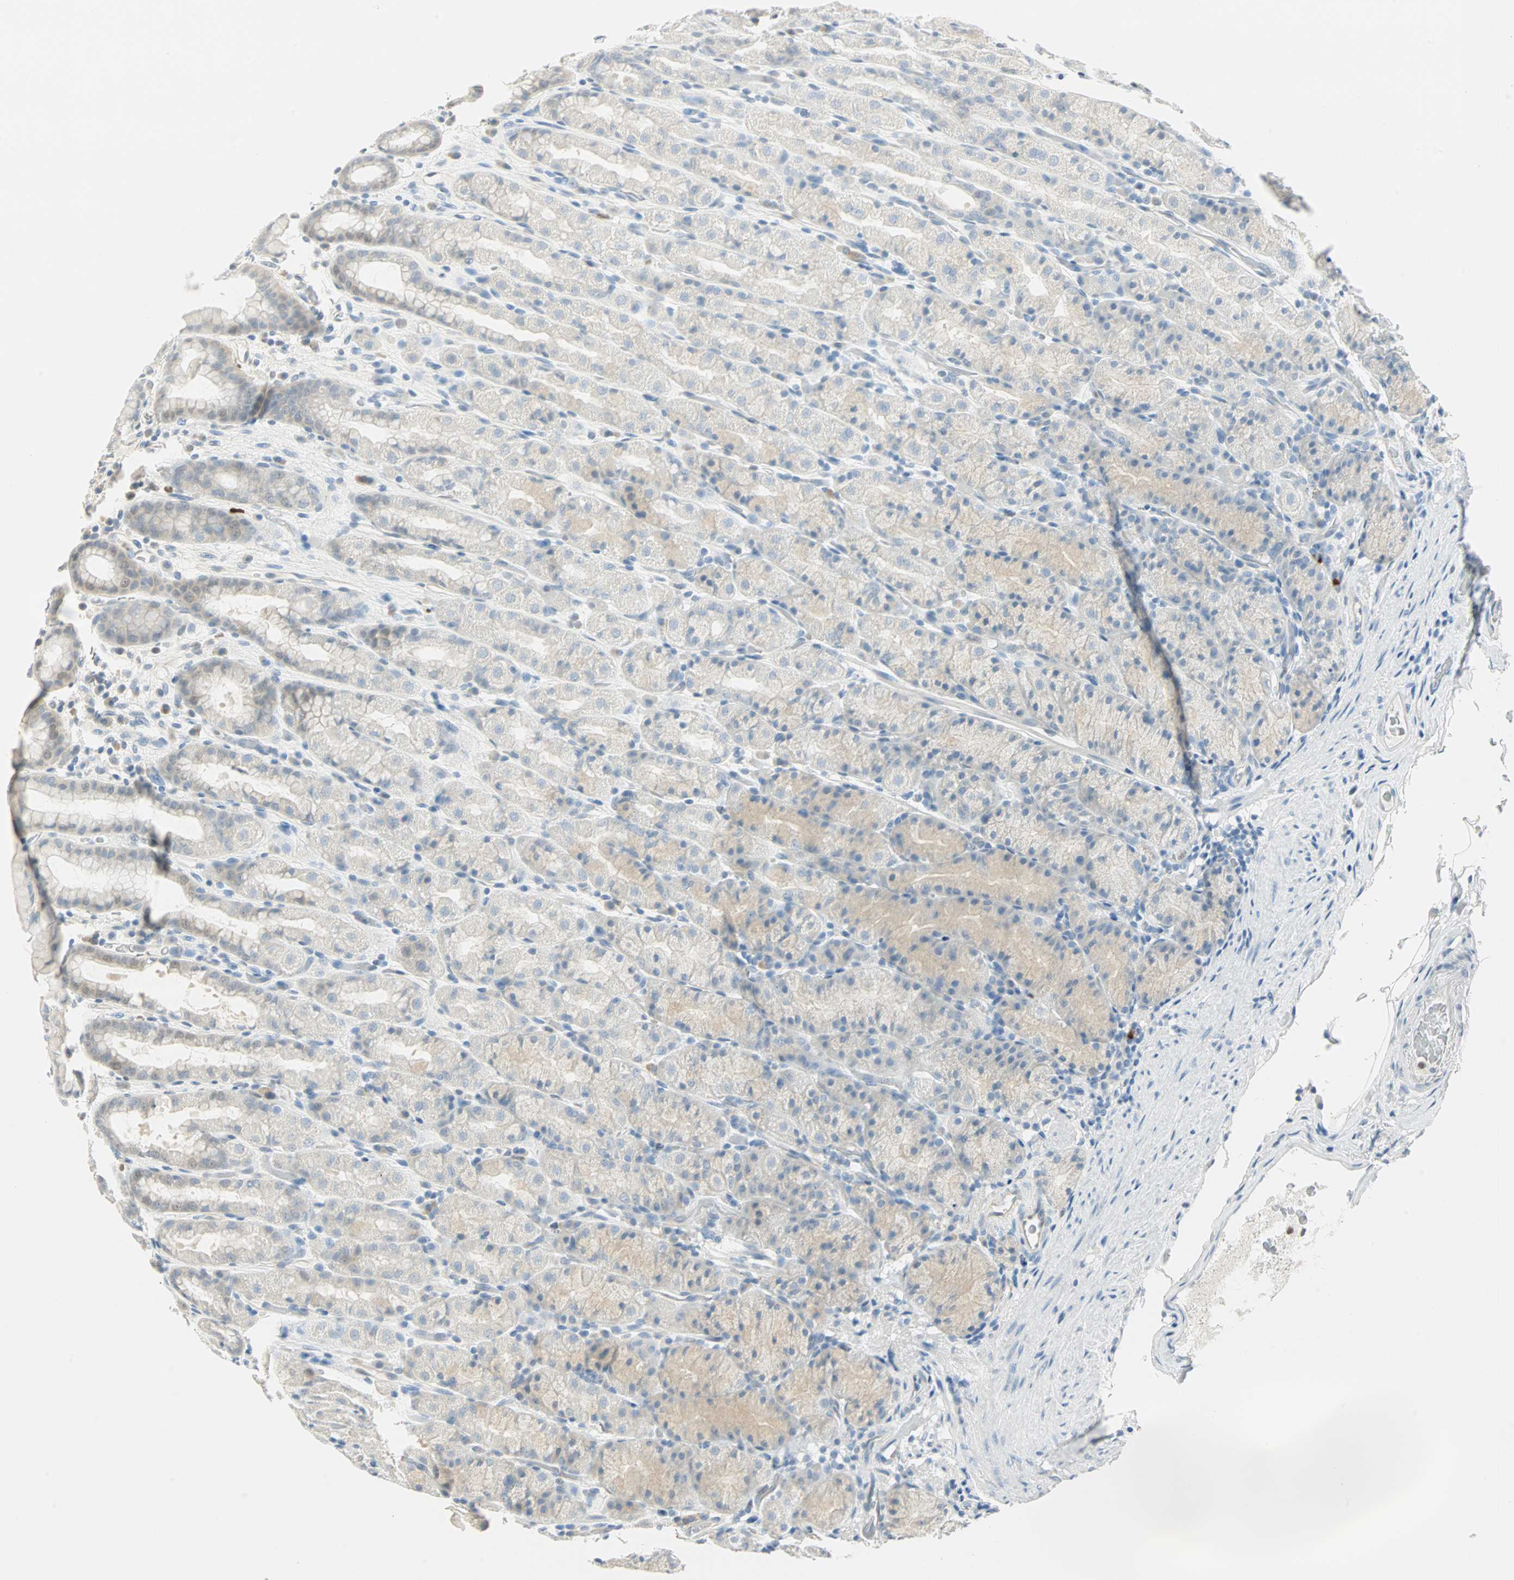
{"staining": {"intensity": "weak", "quantity": "25%-75%", "location": "cytoplasmic/membranous"}, "tissue": "stomach", "cell_type": "Glandular cells", "image_type": "normal", "snomed": [{"axis": "morphology", "description": "Normal tissue, NOS"}, {"axis": "topography", "description": "Stomach, upper"}], "caption": "Human stomach stained with a brown dye shows weak cytoplasmic/membranous positive expression in approximately 25%-75% of glandular cells.", "gene": "MLLT10", "patient": {"sex": "male", "age": 68}}